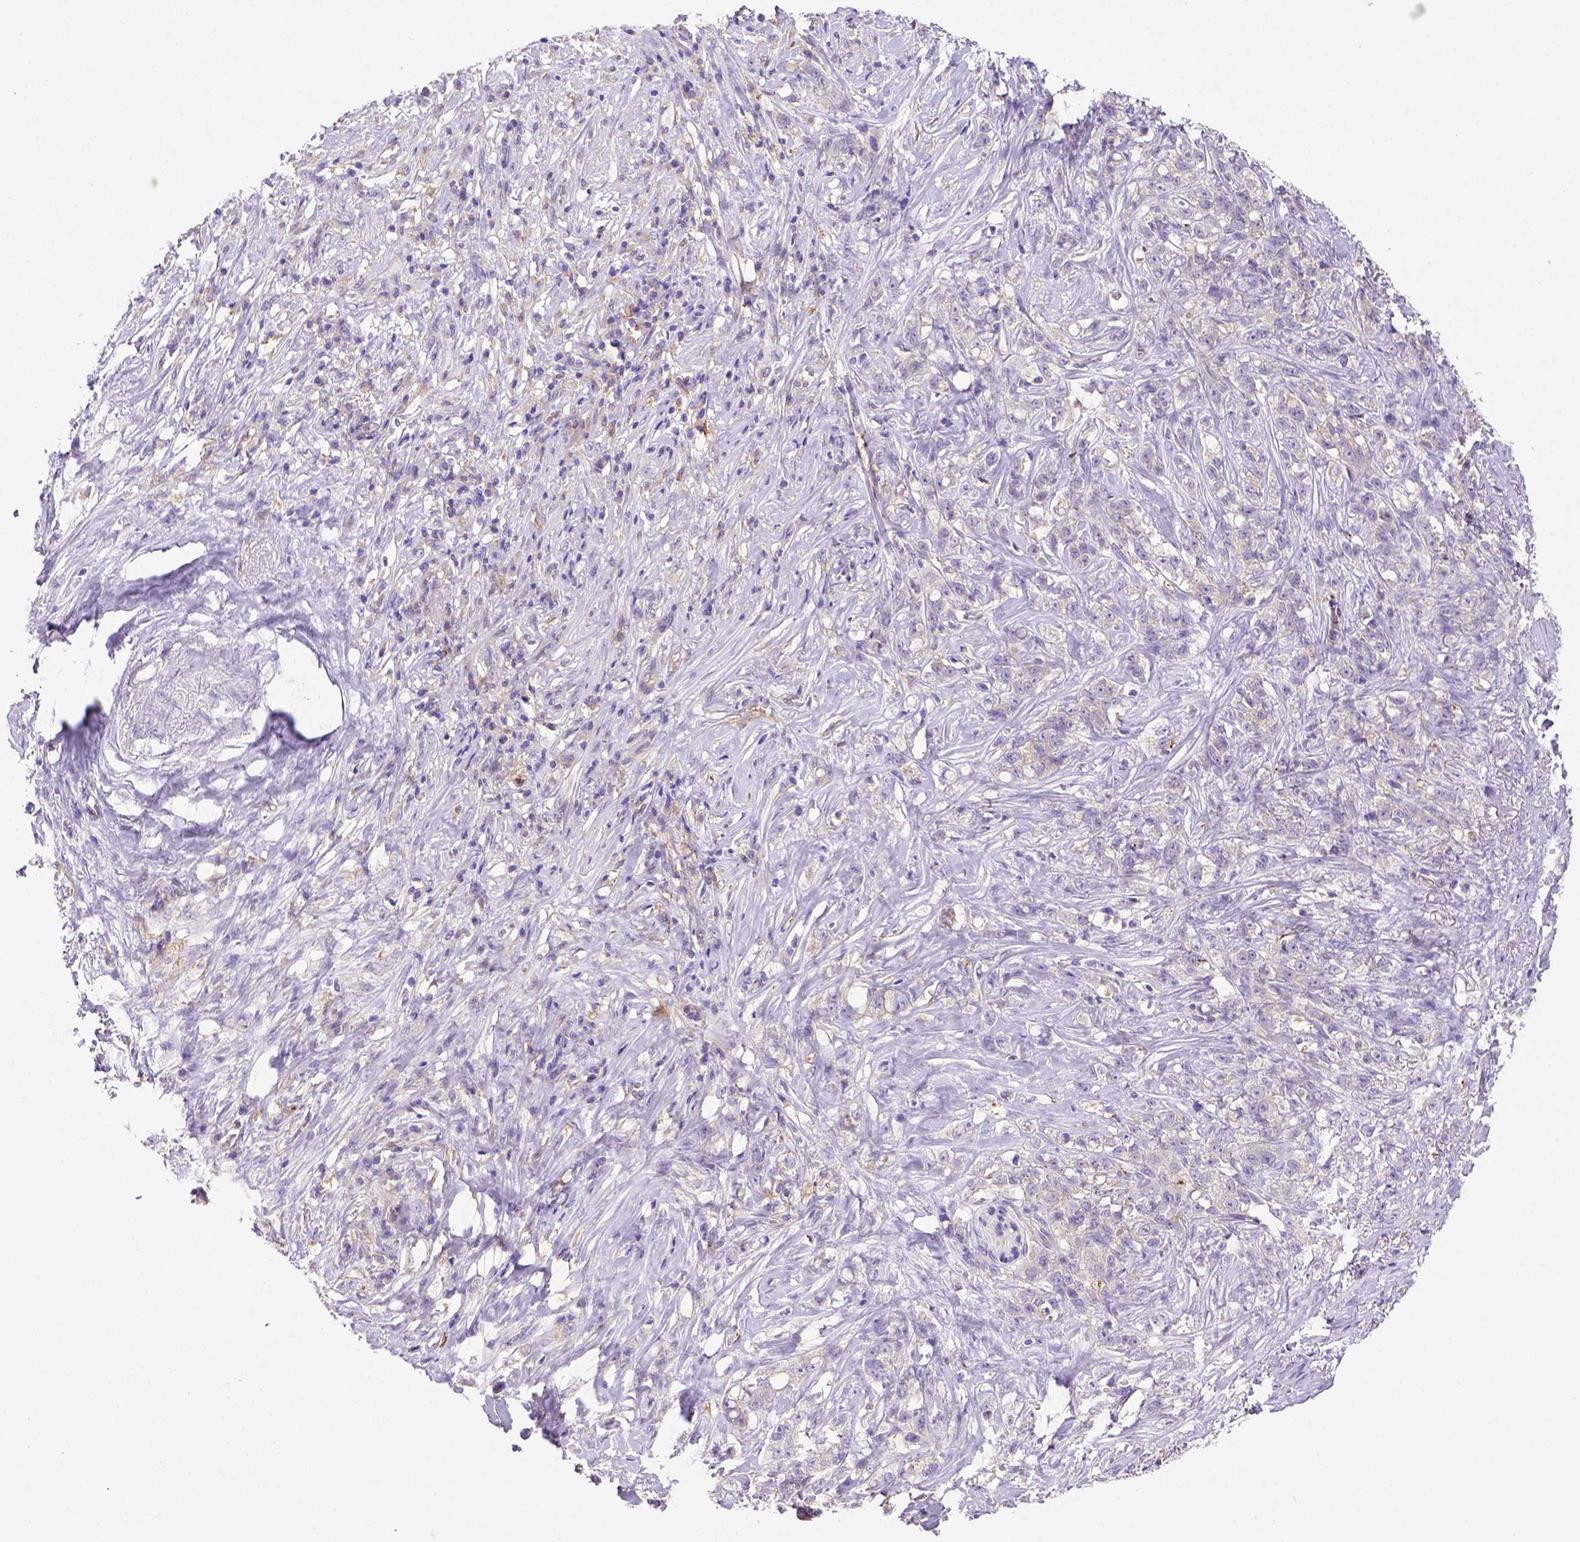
{"staining": {"intensity": "negative", "quantity": "none", "location": "none"}, "tissue": "stomach cancer", "cell_type": "Tumor cells", "image_type": "cancer", "snomed": [{"axis": "morphology", "description": "Adenocarcinoma, NOS"}, {"axis": "topography", "description": "Stomach, lower"}], "caption": "The micrograph displays no significant positivity in tumor cells of stomach cancer (adenocarcinoma).", "gene": "CD40", "patient": {"sex": "male", "age": 88}}